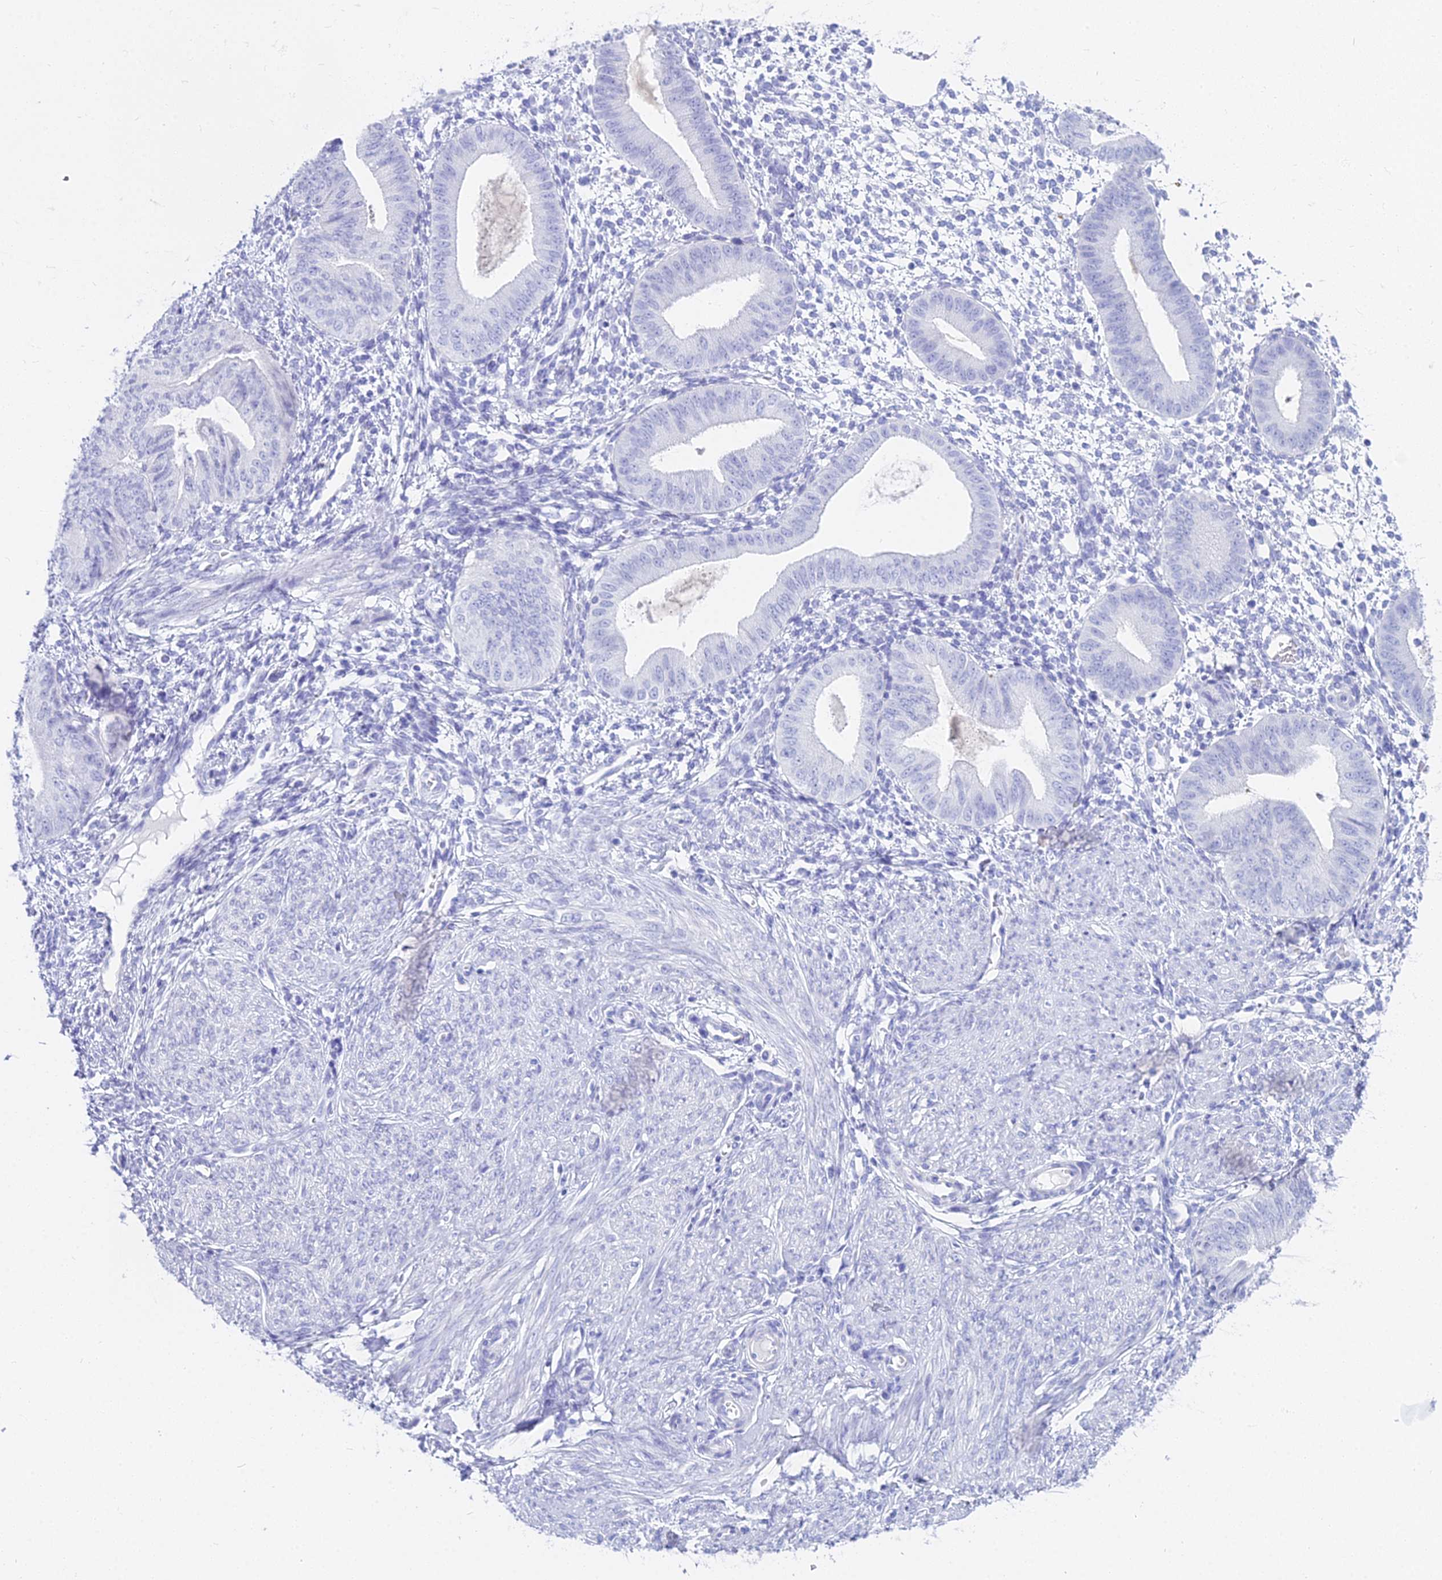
{"staining": {"intensity": "negative", "quantity": "none", "location": "none"}, "tissue": "endometrium", "cell_type": "Cells in endometrial stroma", "image_type": "normal", "snomed": [{"axis": "morphology", "description": "Normal tissue, NOS"}, {"axis": "topography", "description": "Endometrium"}], "caption": "DAB (3,3'-diaminobenzidine) immunohistochemical staining of normal human endometrium exhibits no significant expression in cells in endometrial stroma. (DAB (3,3'-diaminobenzidine) immunohistochemistry, high magnification).", "gene": "CGB1", "patient": {"sex": "female", "age": 49}}